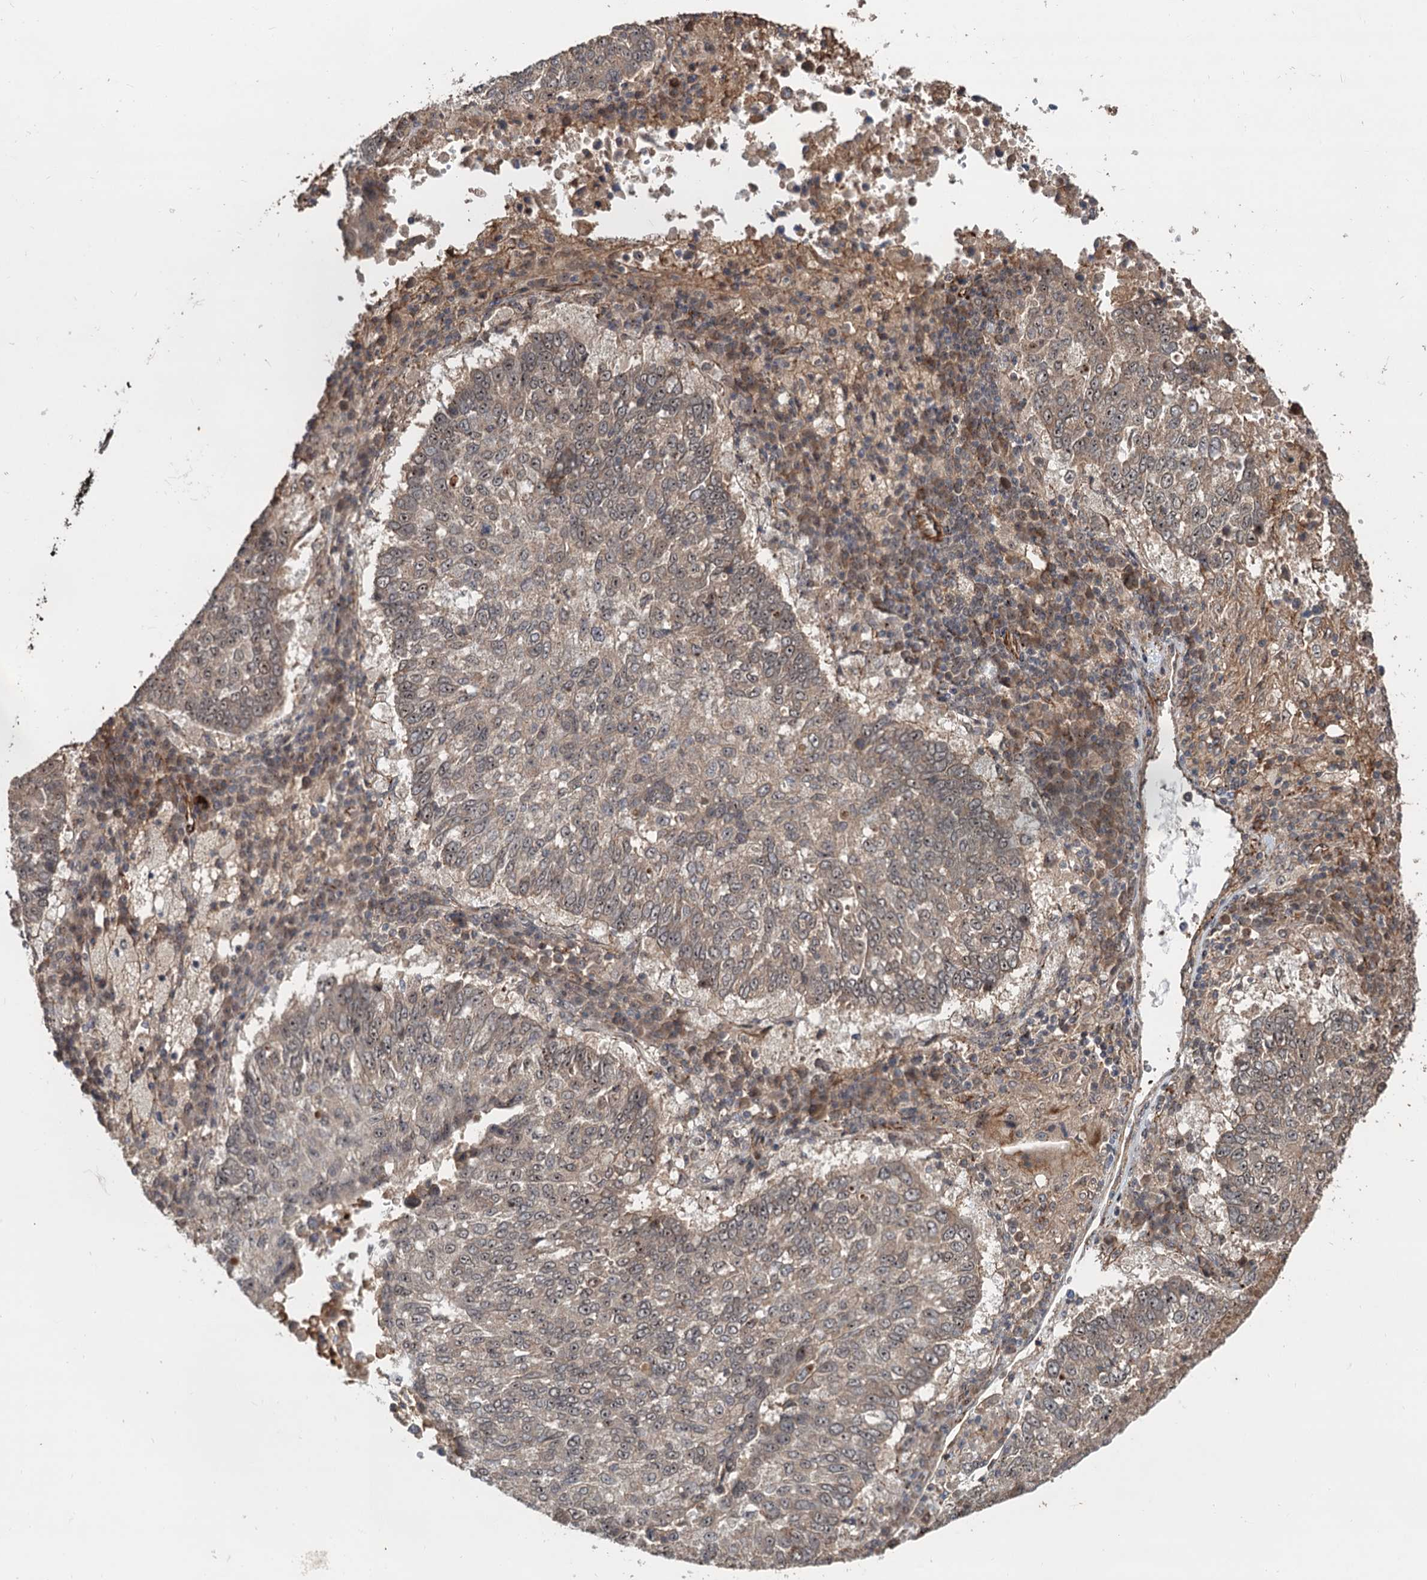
{"staining": {"intensity": "weak", "quantity": "25%-75%", "location": "cytoplasmic/membranous,nuclear"}, "tissue": "lung cancer", "cell_type": "Tumor cells", "image_type": "cancer", "snomed": [{"axis": "morphology", "description": "Squamous cell carcinoma, NOS"}, {"axis": "topography", "description": "Lung"}], "caption": "The immunohistochemical stain shows weak cytoplasmic/membranous and nuclear expression in tumor cells of lung squamous cell carcinoma tissue.", "gene": "TMA16", "patient": {"sex": "male", "age": 73}}